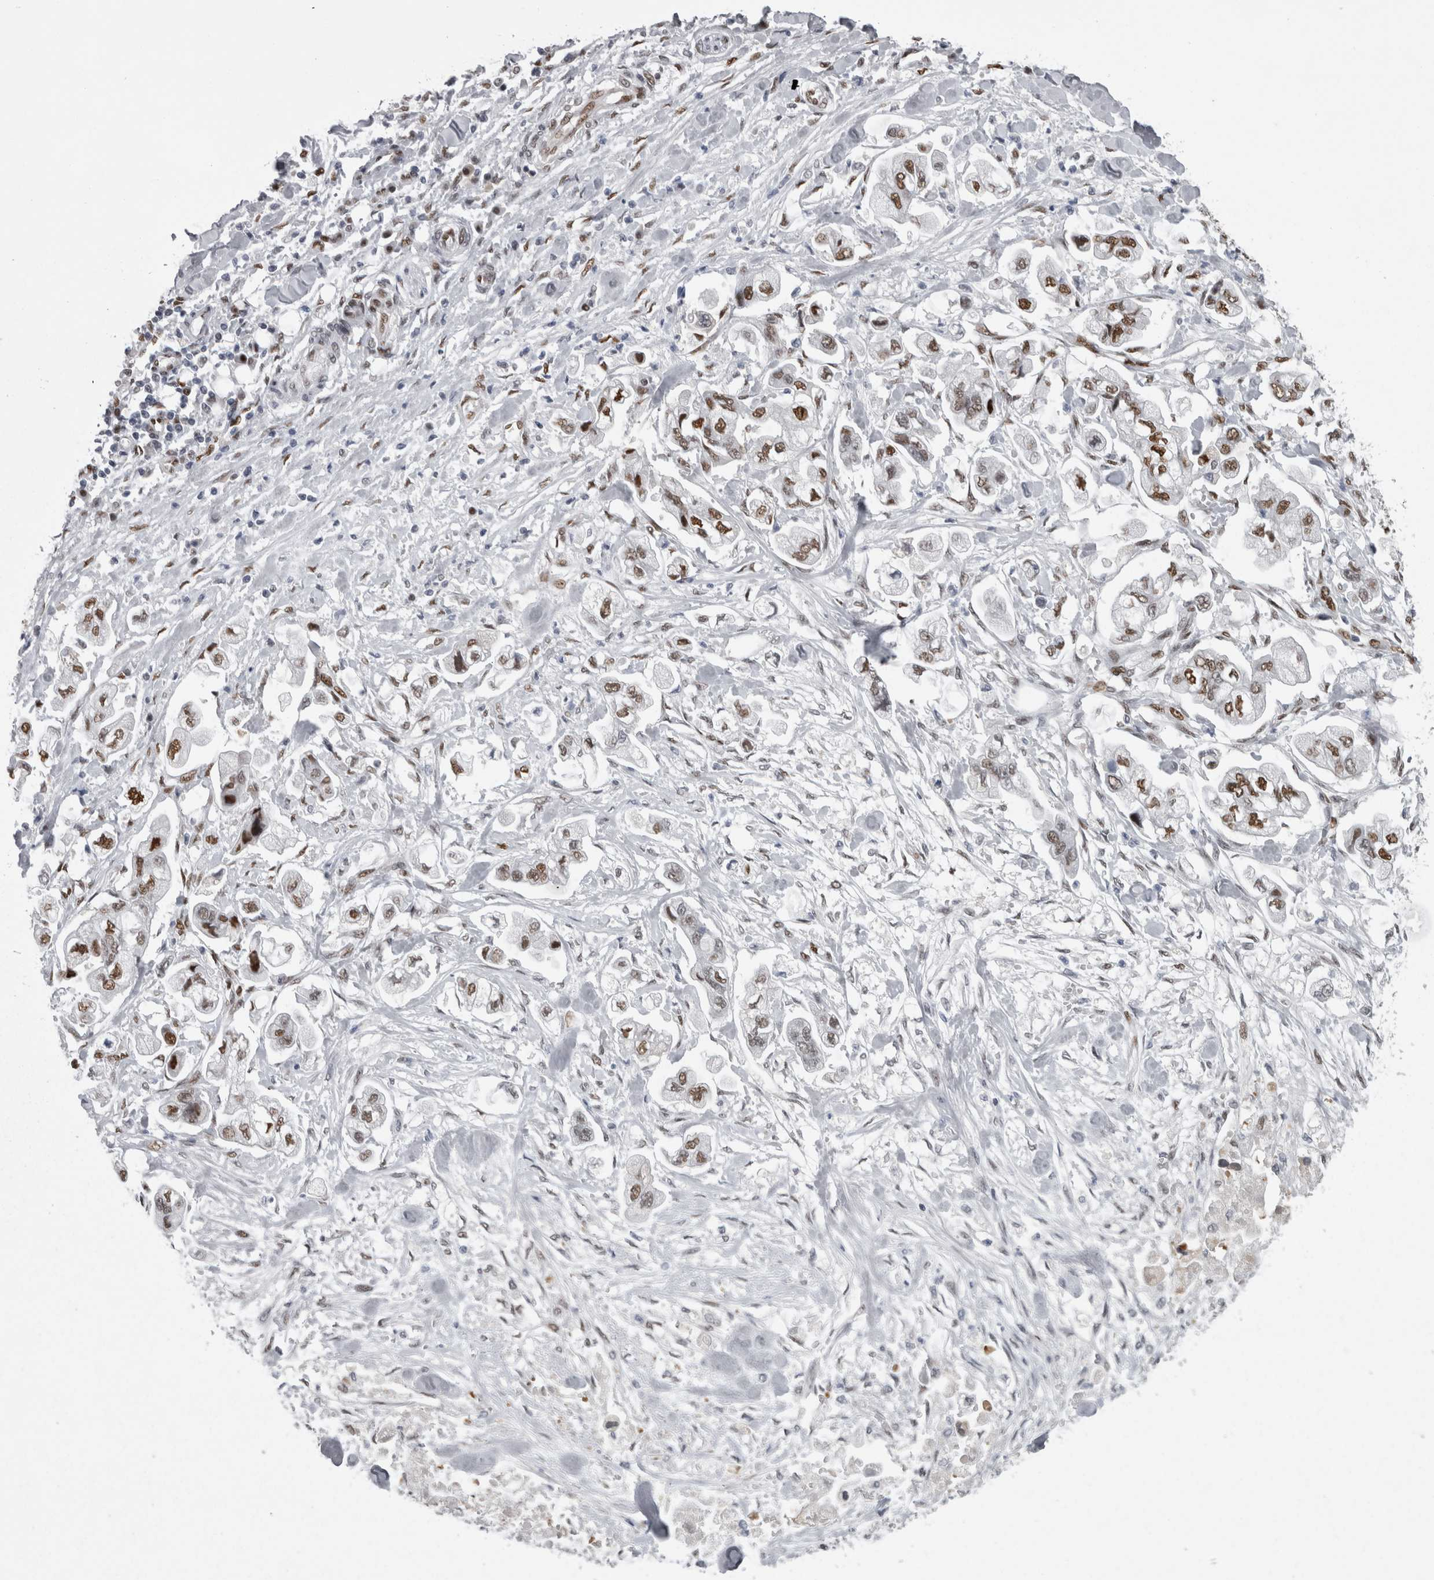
{"staining": {"intensity": "moderate", "quantity": ">75%", "location": "nuclear"}, "tissue": "stomach cancer", "cell_type": "Tumor cells", "image_type": "cancer", "snomed": [{"axis": "morphology", "description": "Normal tissue, NOS"}, {"axis": "morphology", "description": "Adenocarcinoma, NOS"}, {"axis": "topography", "description": "Stomach"}], "caption": "Immunohistochemistry (IHC) (DAB (3,3'-diaminobenzidine)) staining of adenocarcinoma (stomach) exhibits moderate nuclear protein positivity in about >75% of tumor cells.", "gene": "C1orf54", "patient": {"sex": "male", "age": 62}}